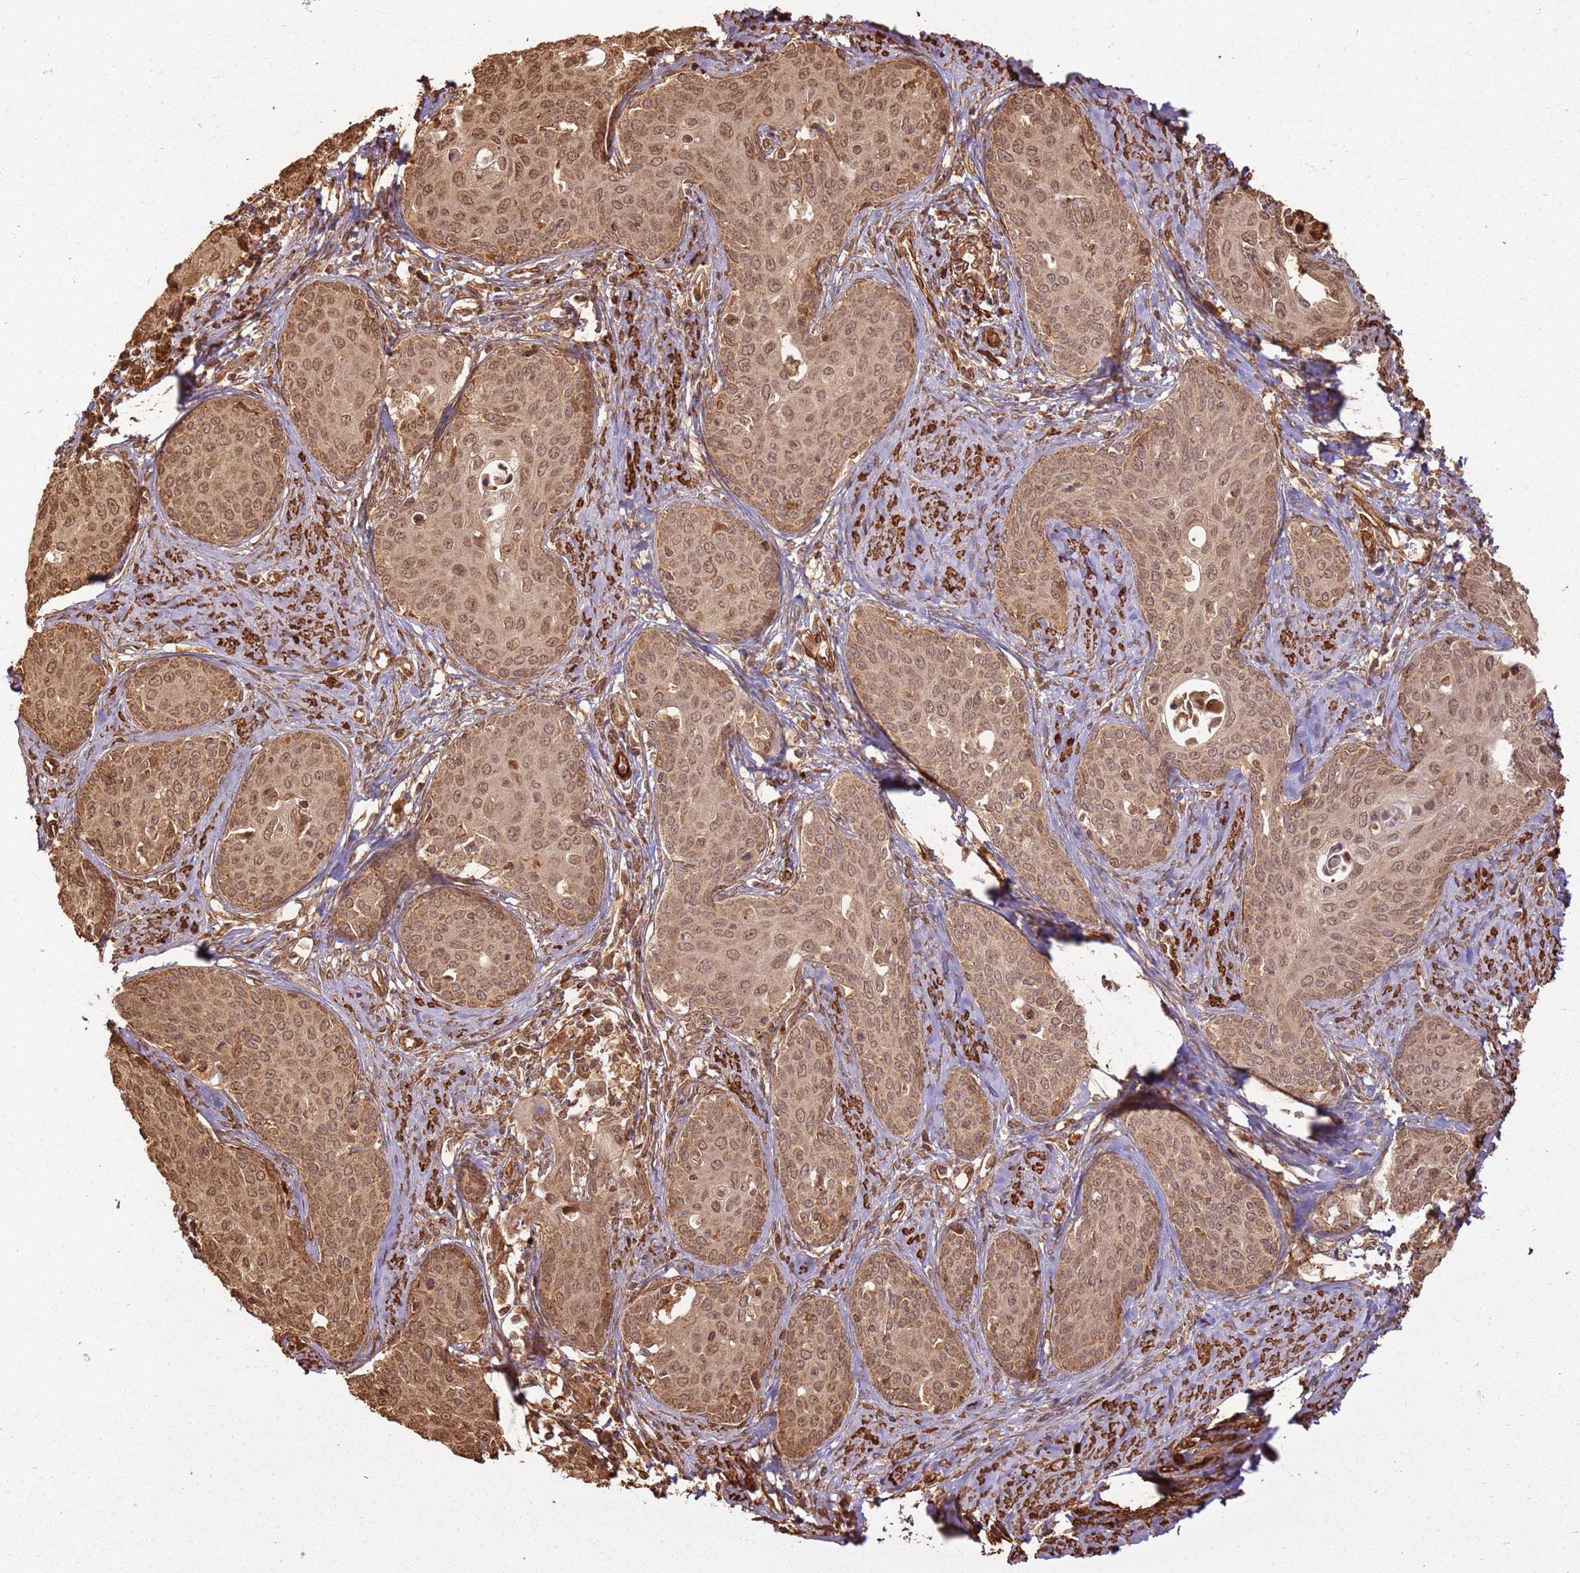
{"staining": {"intensity": "moderate", "quantity": ">75%", "location": "cytoplasmic/membranous,nuclear"}, "tissue": "cervical cancer", "cell_type": "Tumor cells", "image_type": "cancer", "snomed": [{"axis": "morphology", "description": "Squamous cell carcinoma, NOS"}, {"axis": "topography", "description": "Cervix"}], "caption": "The micrograph reveals staining of squamous cell carcinoma (cervical), revealing moderate cytoplasmic/membranous and nuclear protein staining (brown color) within tumor cells.", "gene": "DDX59", "patient": {"sex": "female", "age": 52}}